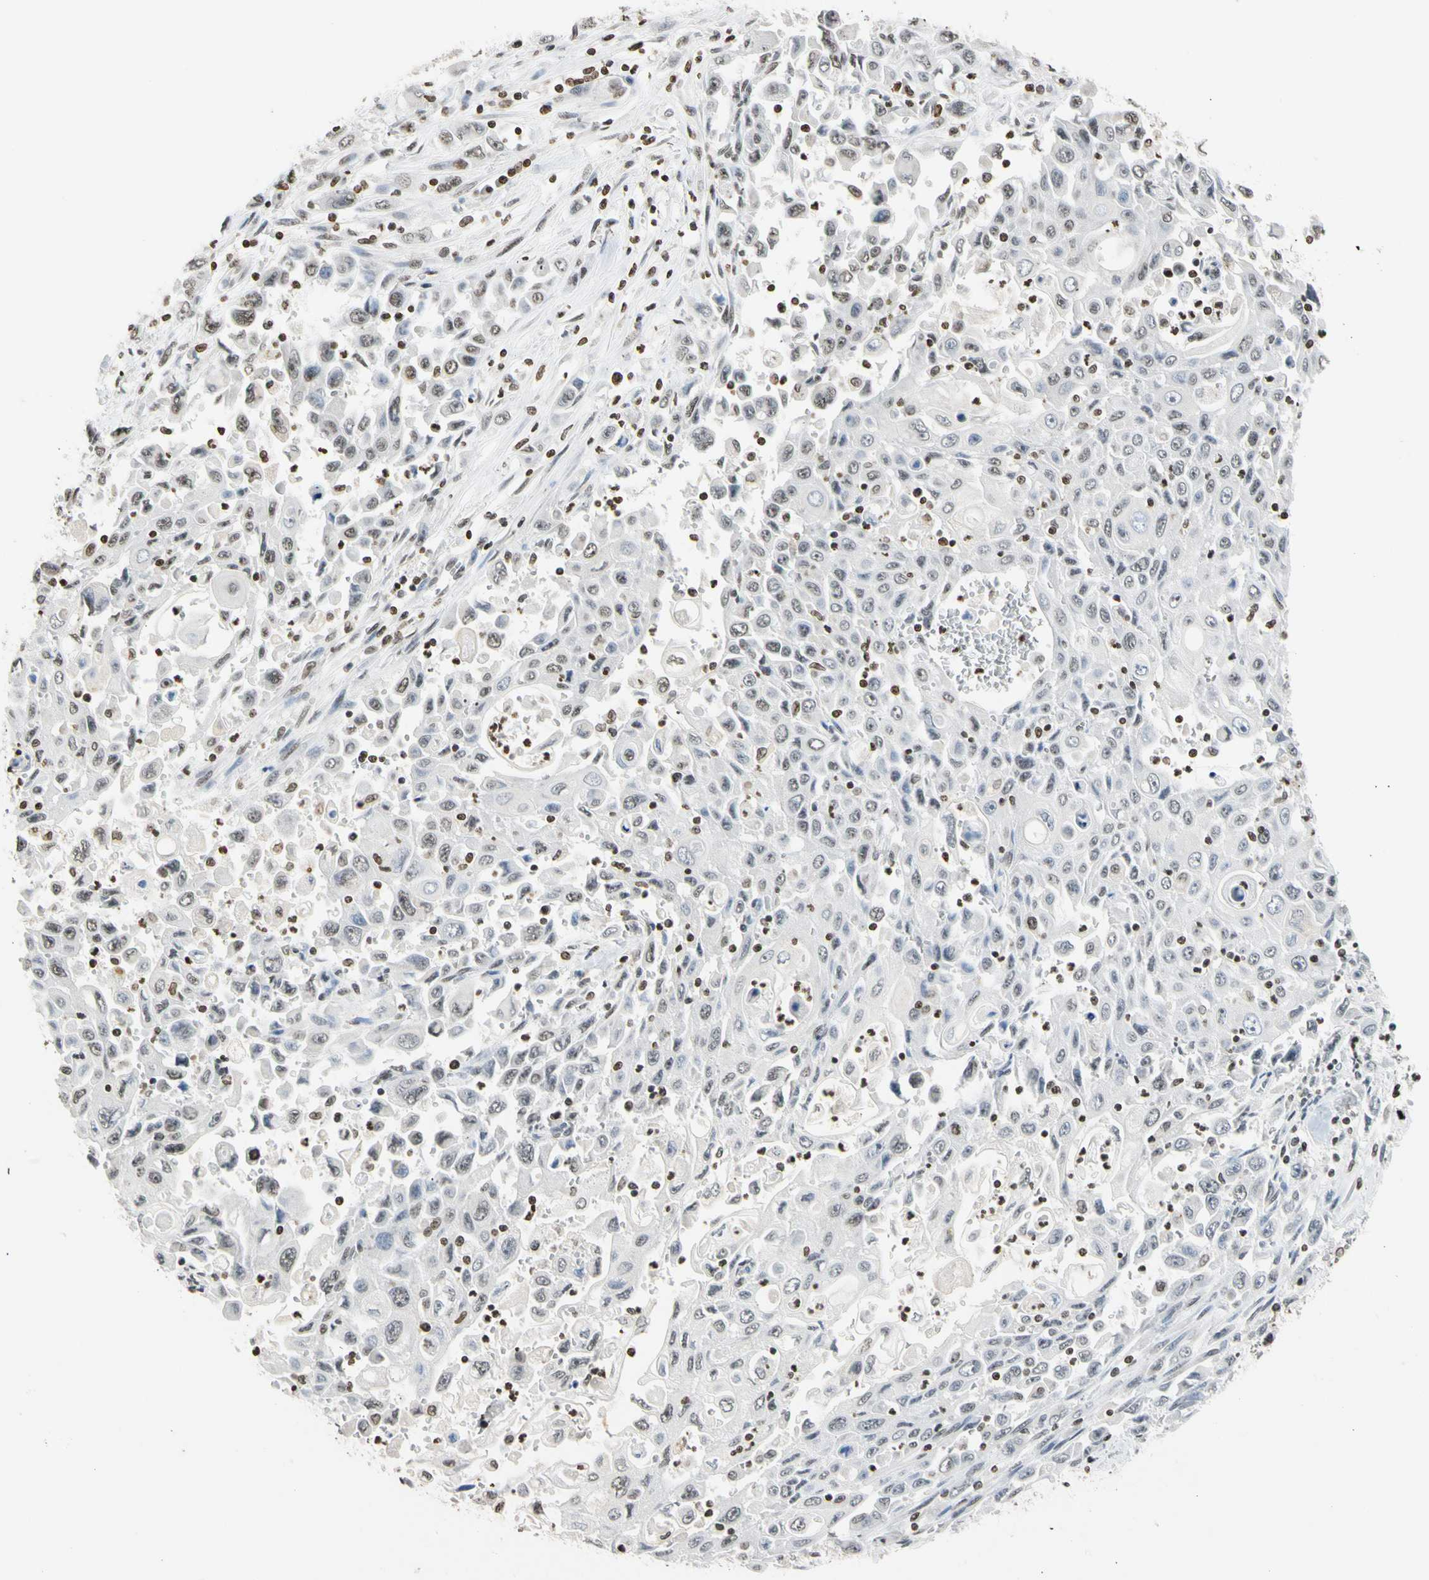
{"staining": {"intensity": "negative", "quantity": "none", "location": "none"}, "tissue": "pancreatic cancer", "cell_type": "Tumor cells", "image_type": "cancer", "snomed": [{"axis": "morphology", "description": "Adenocarcinoma, NOS"}, {"axis": "topography", "description": "Pancreas"}], "caption": "There is no significant positivity in tumor cells of pancreatic adenocarcinoma.", "gene": "GPX4", "patient": {"sex": "male", "age": 70}}